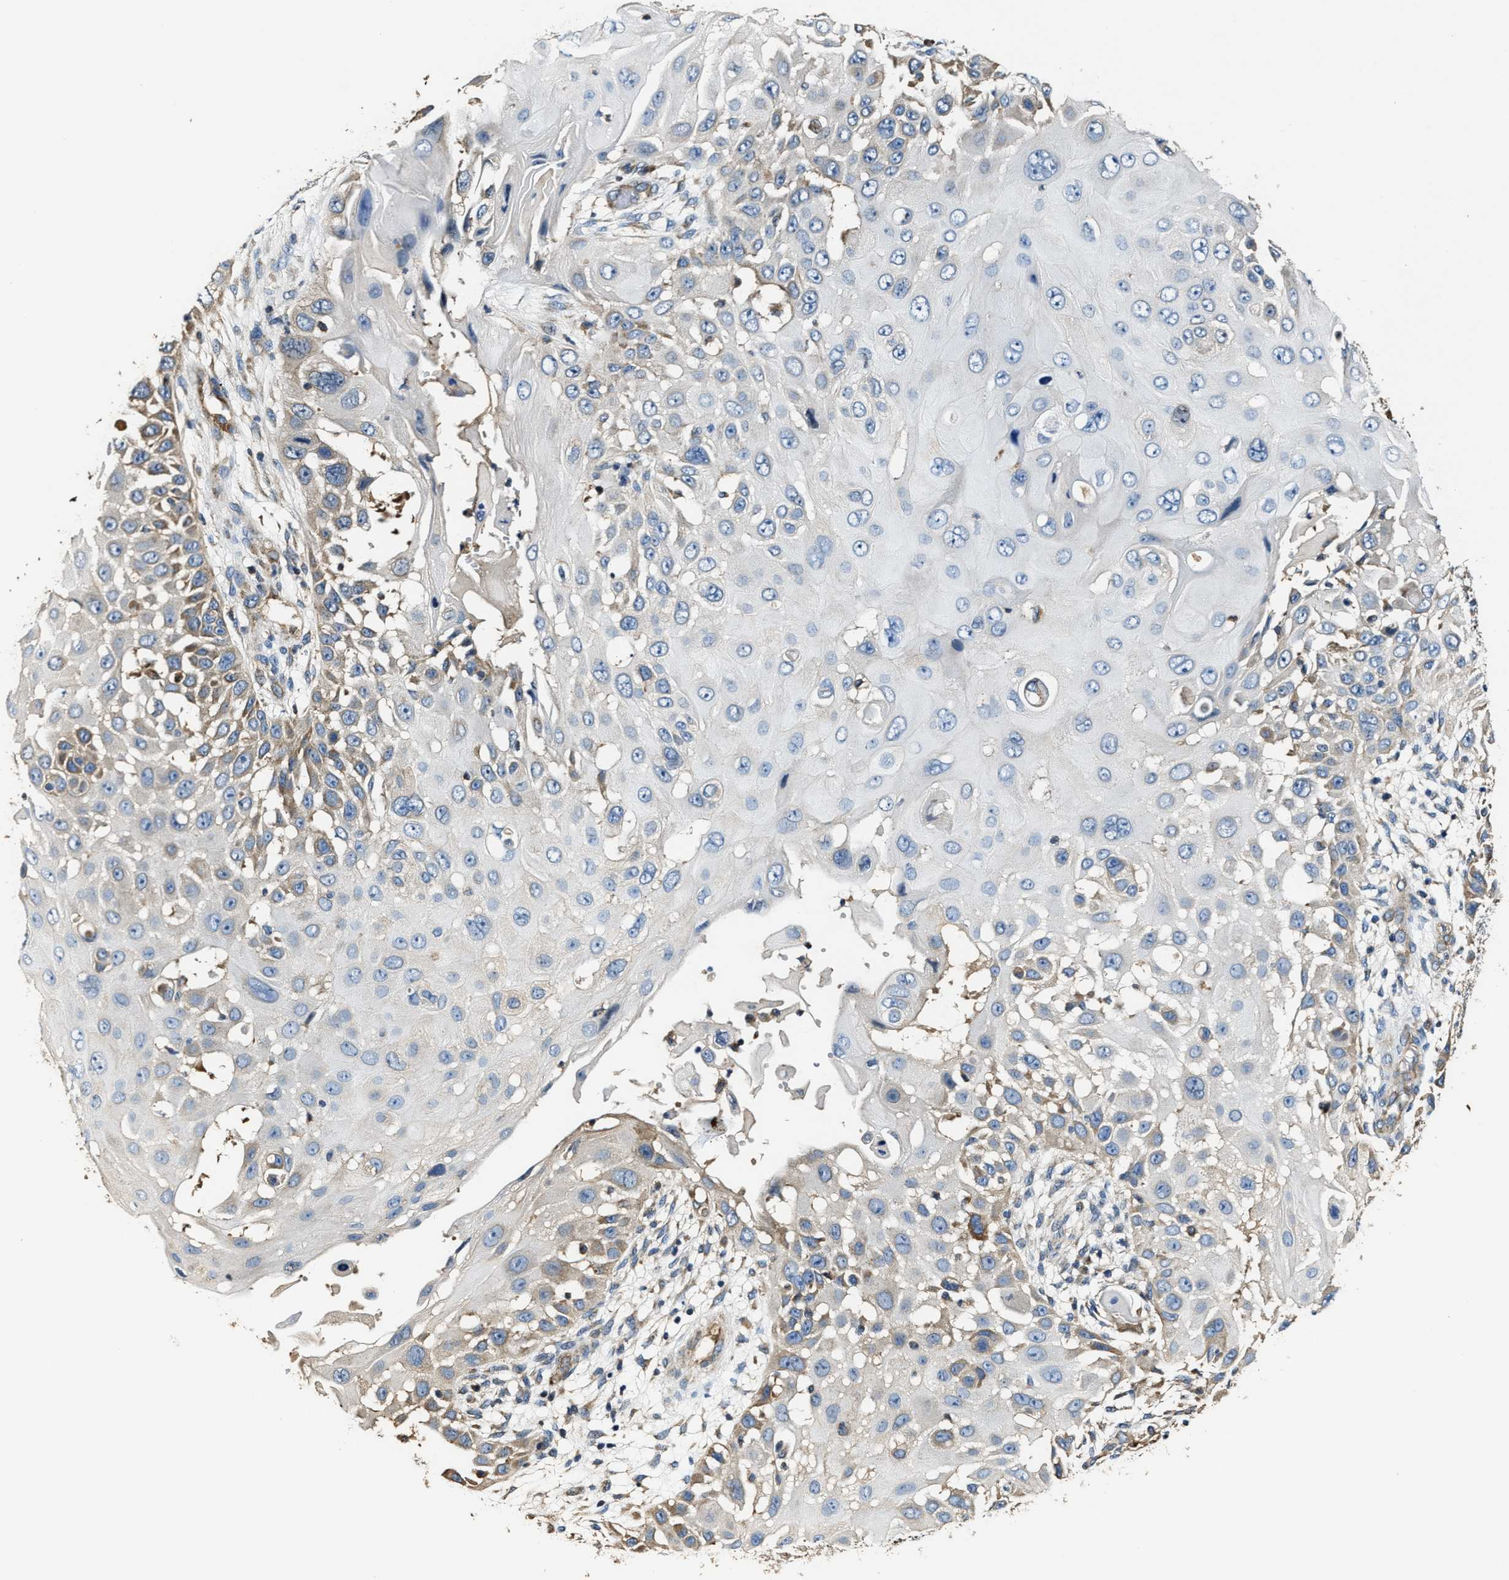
{"staining": {"intensity": "moderate", "quantity": "<25%", "location": "cytoplasmic/membranous"}, "tissue": "skin cancer", "cell_type": "Tumor cells", "image_type": "cancer", "snomed": [{"axis": "morphology", "description": "Squamous cell carcinoma, NOS"}, {"axis": "topography", "description": "Skin"}], "caption": "Protein expression by immunohistochemistry shows moderate cytoplasmic/membranous expression in approximately <25% of tumor cells in skin cancer. Nuclei are stained in blue.", "gene": "GFRA3", "patient": {"sex": "female", "age": 44}}